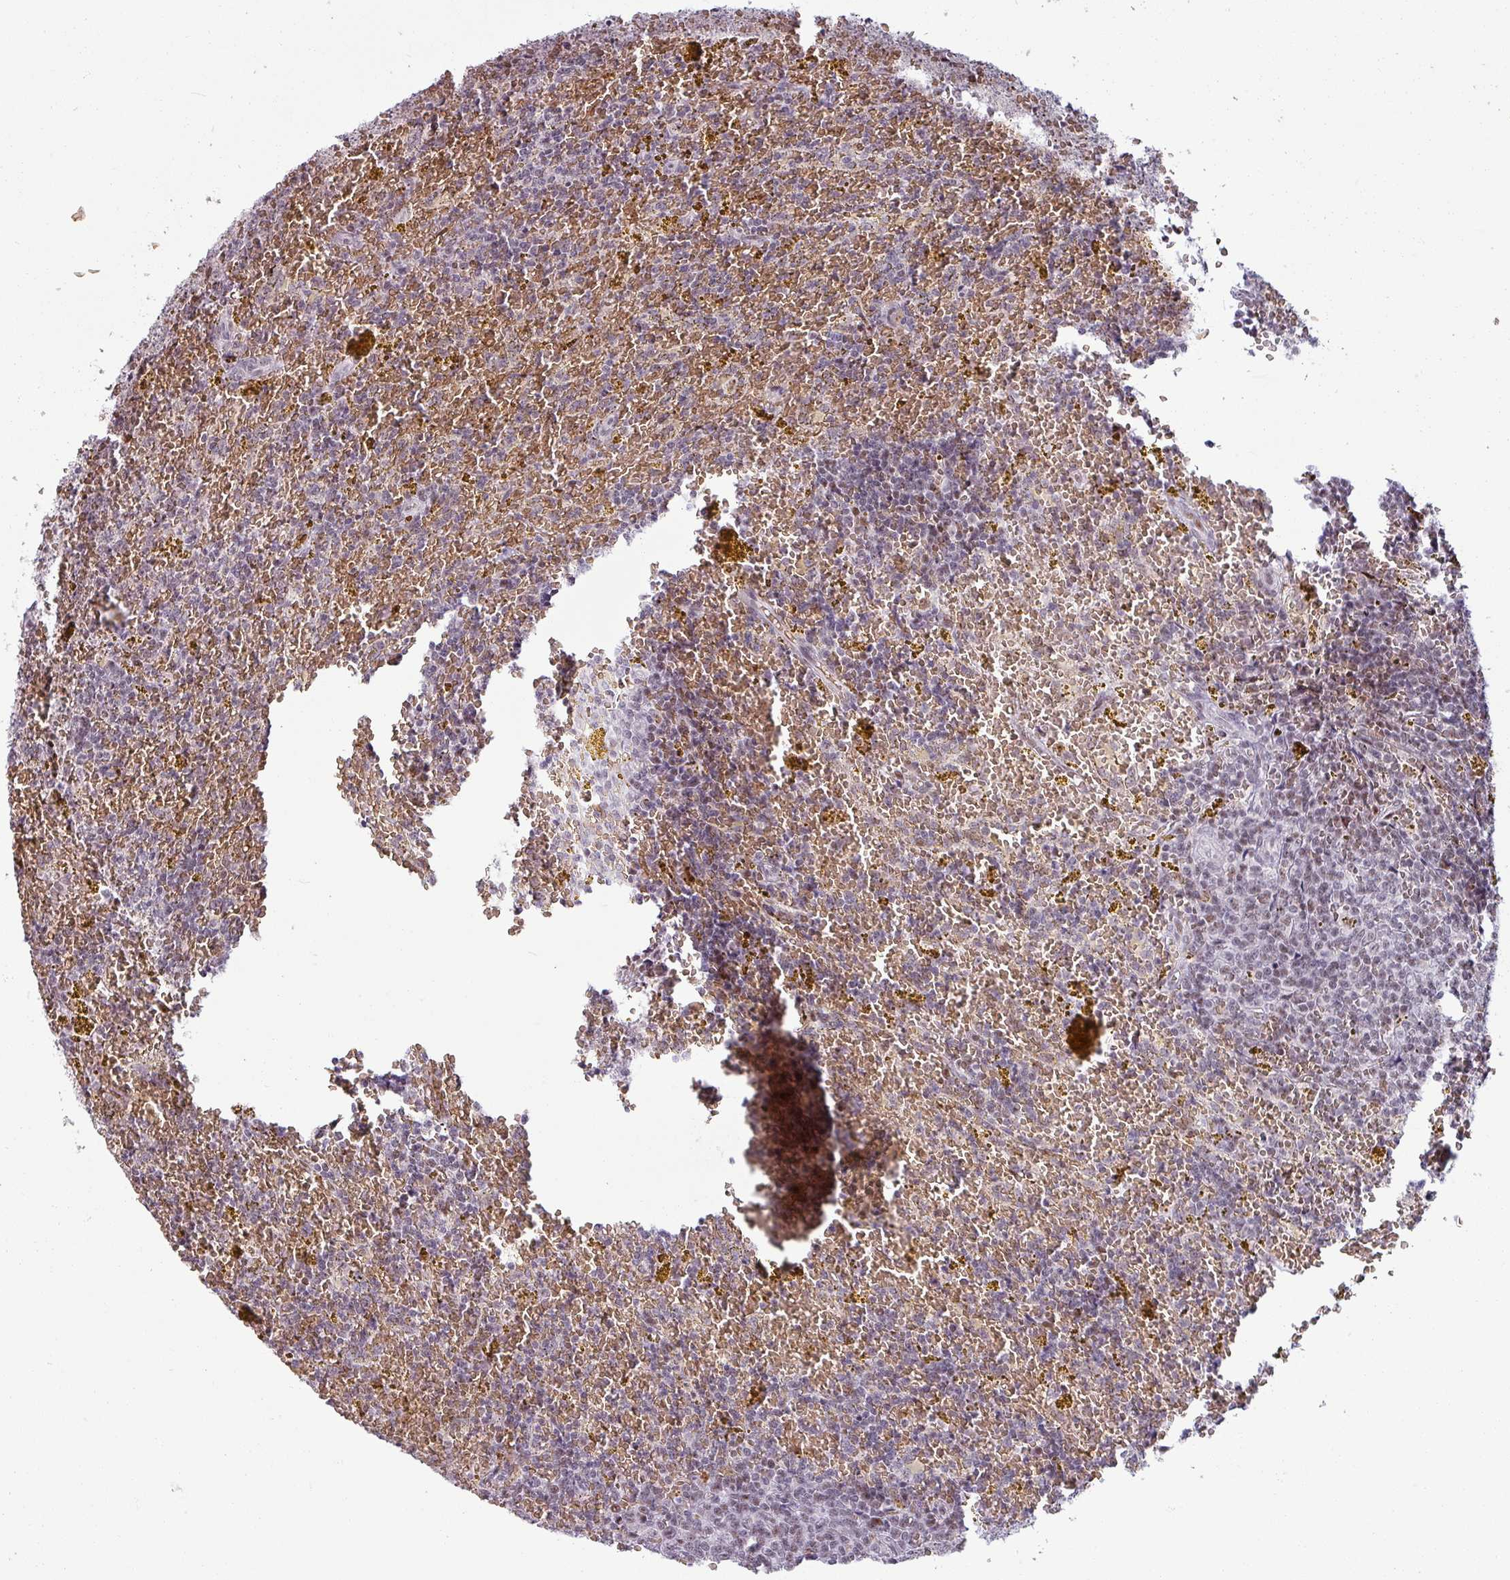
{"staining": {"intensity": "weak", "quantity": "25%-75%", "location": "nuclear"}, "tissue": "lymphoma", "cell_type": "Tumor cells", "image_type": "cancer", "snomed": [{"axis": "morphology", "description": "Malignant lymphoma, non-Hodgkin's type, Low grade"}, {"axis": "topography", "description": "Spleen"}, {"axis": "topography", "description": "Lymph node"}], "caption": "Immunohistochemical staining of human lymphoma demonstrates low levels of weak nuclear expression in about 25%-75% of tumor cells. The staining was performed using DAB (3,3'-diaminobenzidine) to visualize the protein expression in brown, while the nuclei were stained in blue with hematoxylin (Magnification: 20x).", "gene": "NCOR1", "patient": {"sex": "female", "age": 66}}